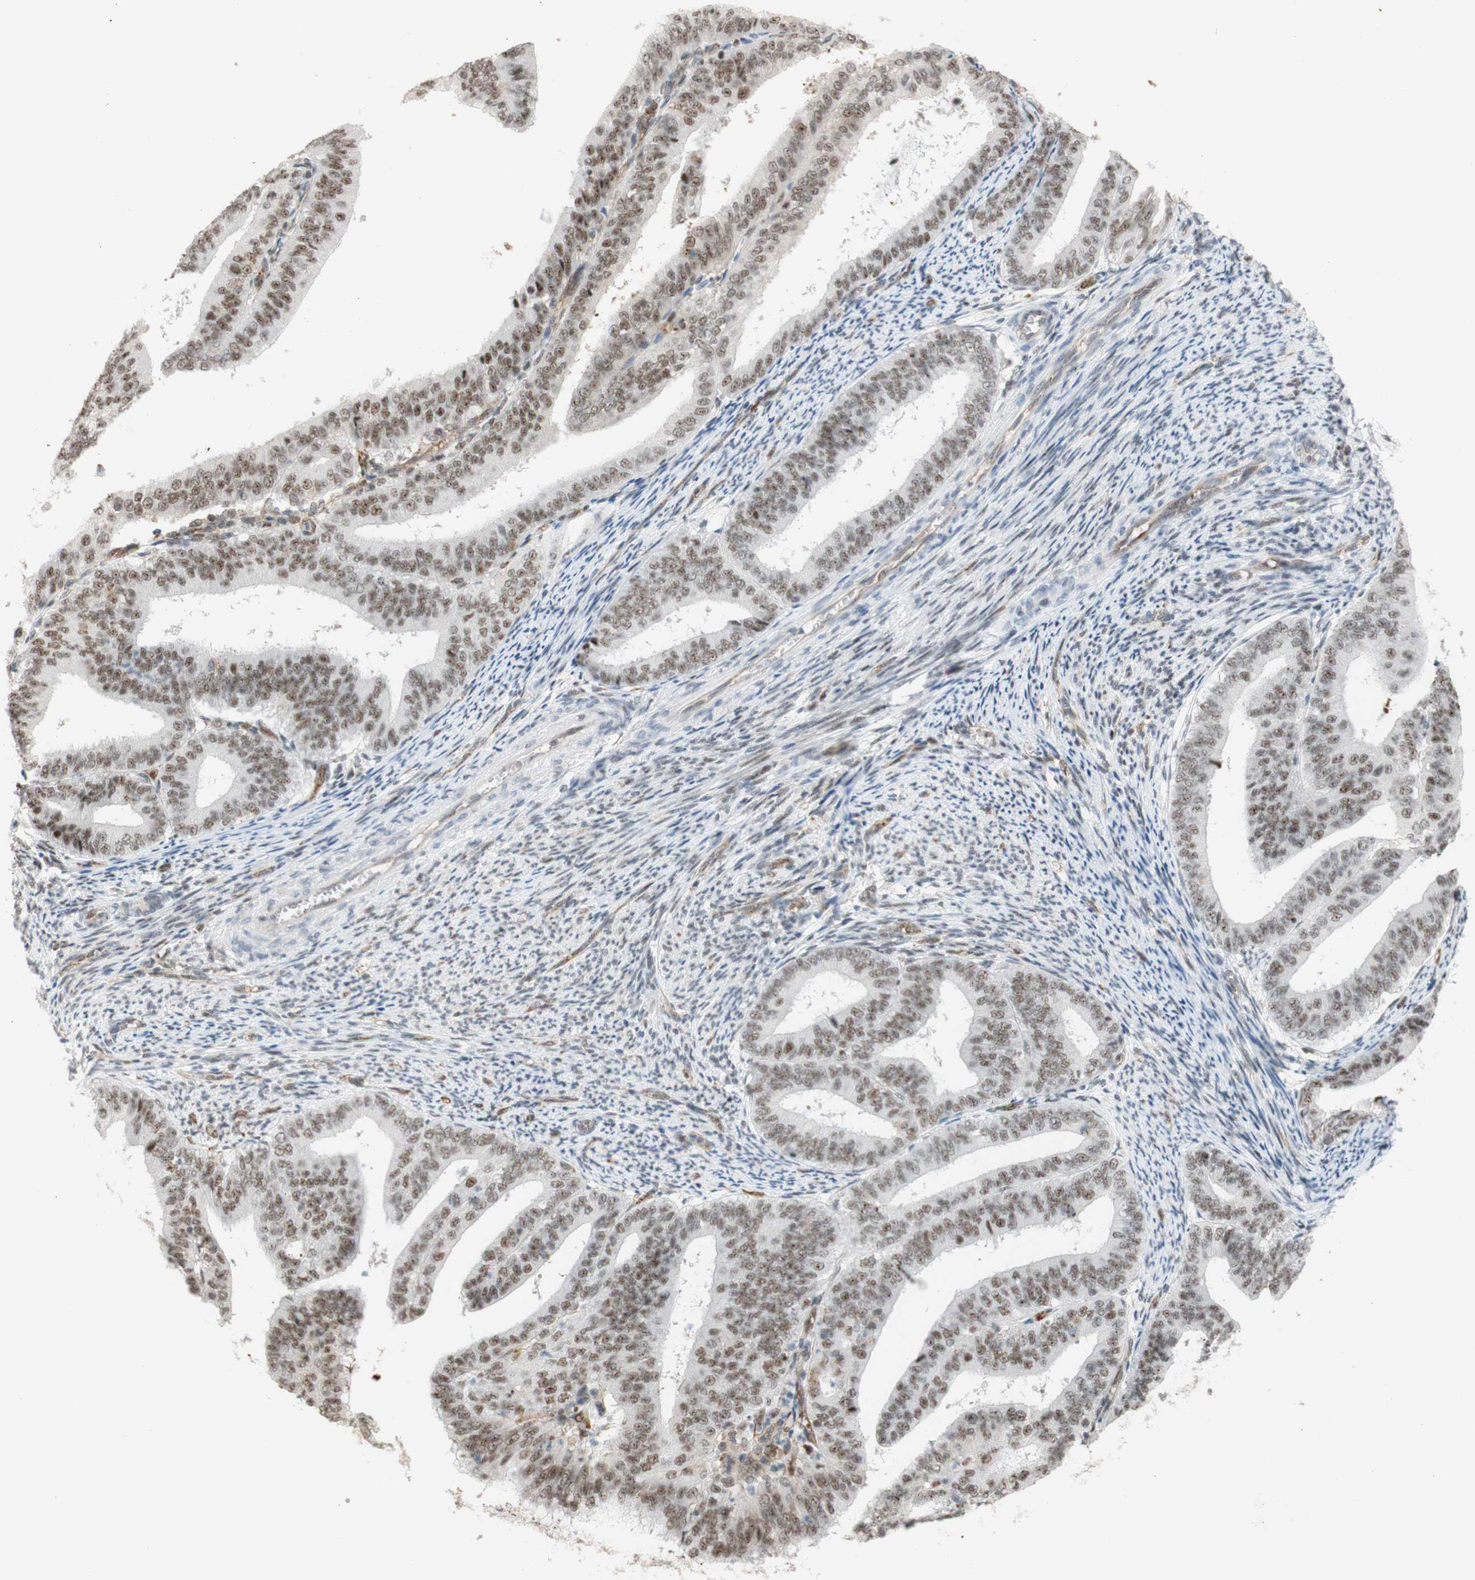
{"staining": {"intensity": "weak", "quantity": ">75%", "location": "nuclear"}, "tissue": "endometrial cancer", "cell_type": "Tumor cells", "image_type": "cancer", "snomed": [{"axis": "morphology", "description": "Adenocarcinoma, NOS"}, {"axis": "topography", "description": "Endometrium"}], "caption": "Protein staining demonstrates weak nuclear staining in about >75% of tumor cells in endometrial cancer.", "gene": "SAP18", "patient": {"sex": "female", "age": 63}}